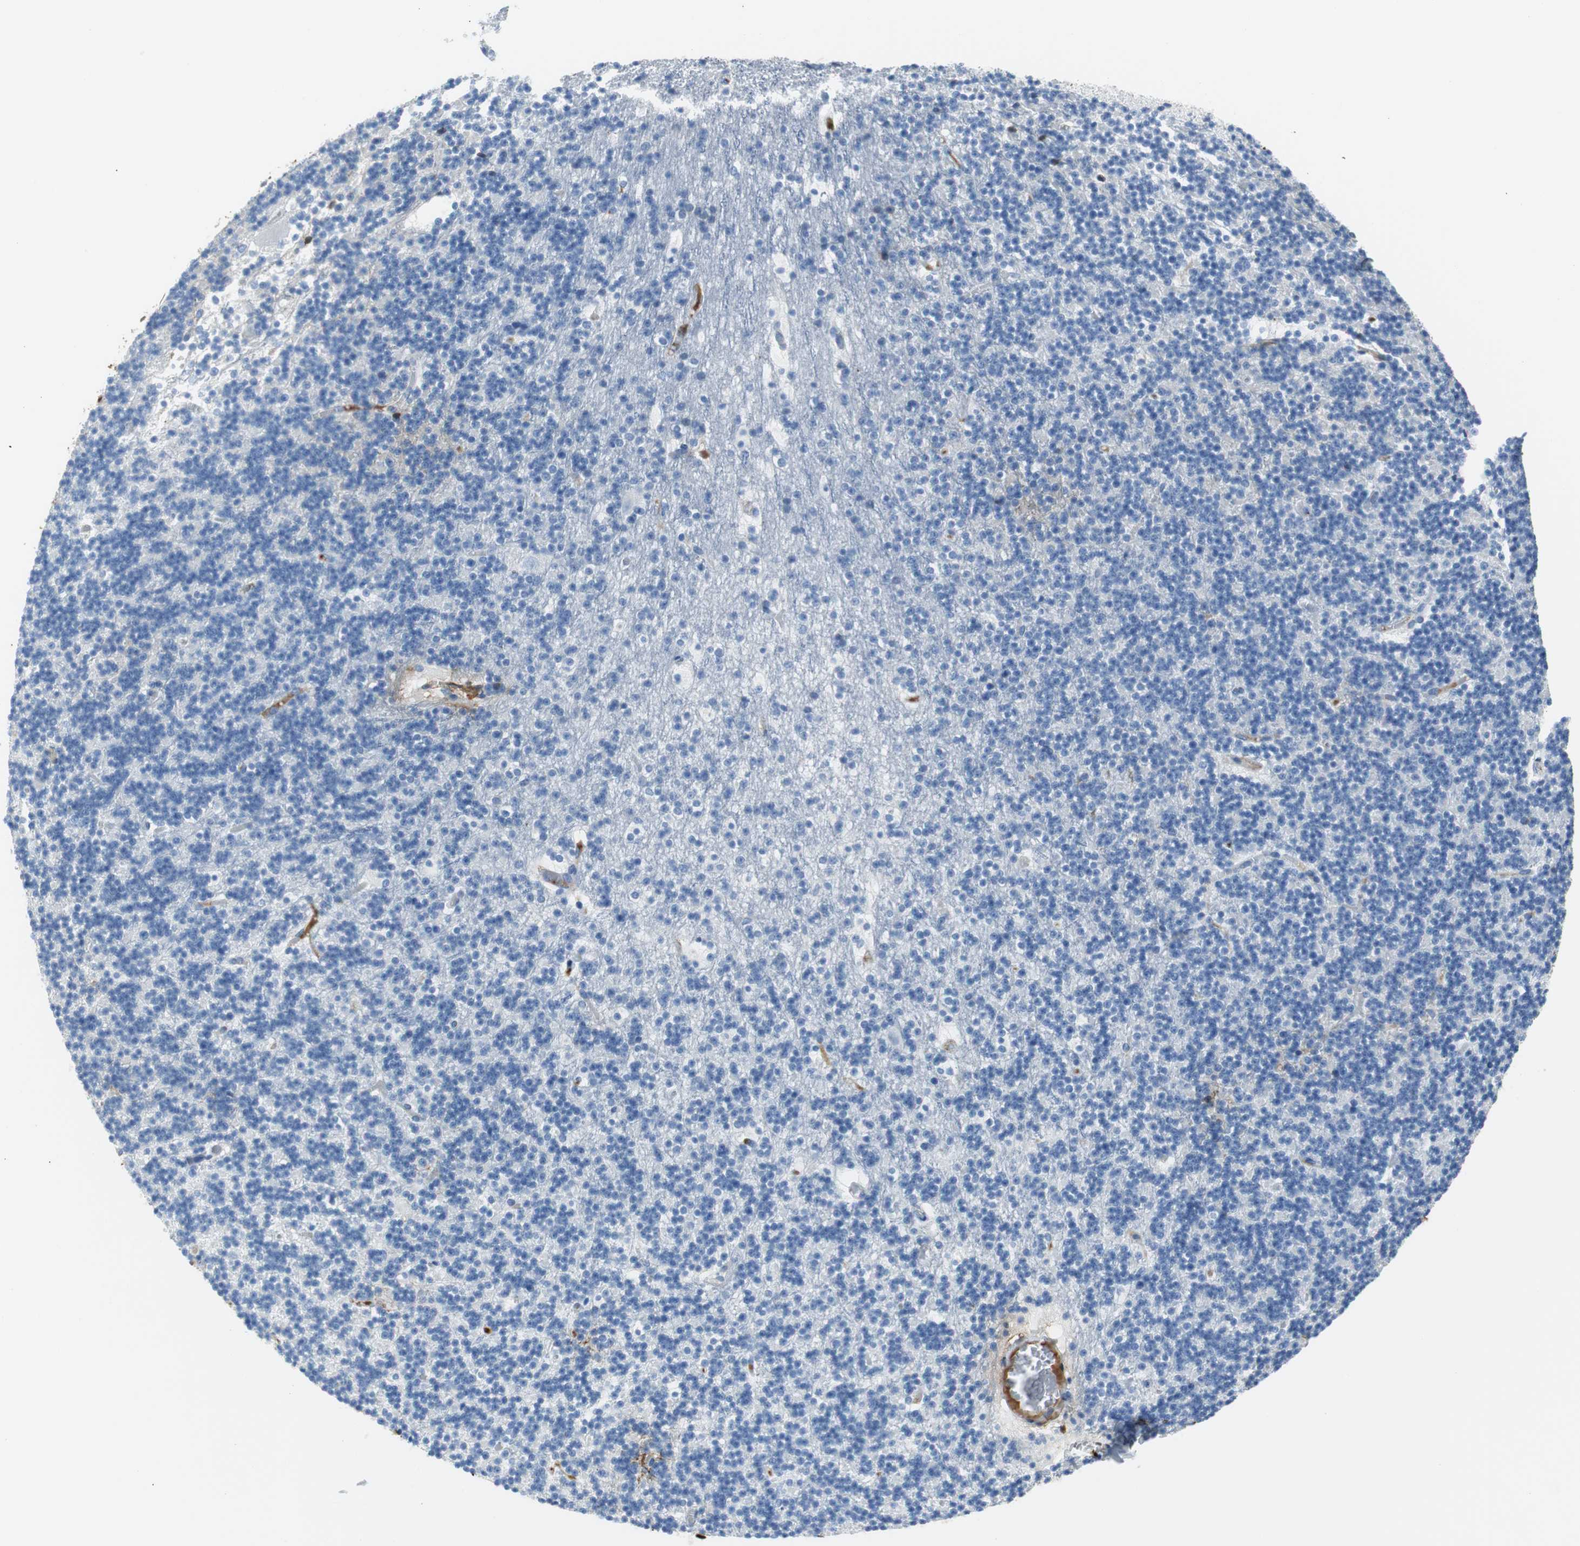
{"staining": {"intensity": "negative", "quantity": "none", "location": "none"}, "tissue": "cerebellum", "cell_type": "Cells in granular layer", "image_type": "normal", "snomed": [{"axis": "morphology", "description": "Normal tissue, NOS"}, {"axis": "topography", "description": "Cerebellum"}], "caption": "A high-resolution histopathology image shows immunohistochemistry (IHC) staining of normal cerebellum, which demonstrates no significant positivity in cells in granular layer.", "gene": "APCS", "patient": {"sex": "male", "age": 45}}